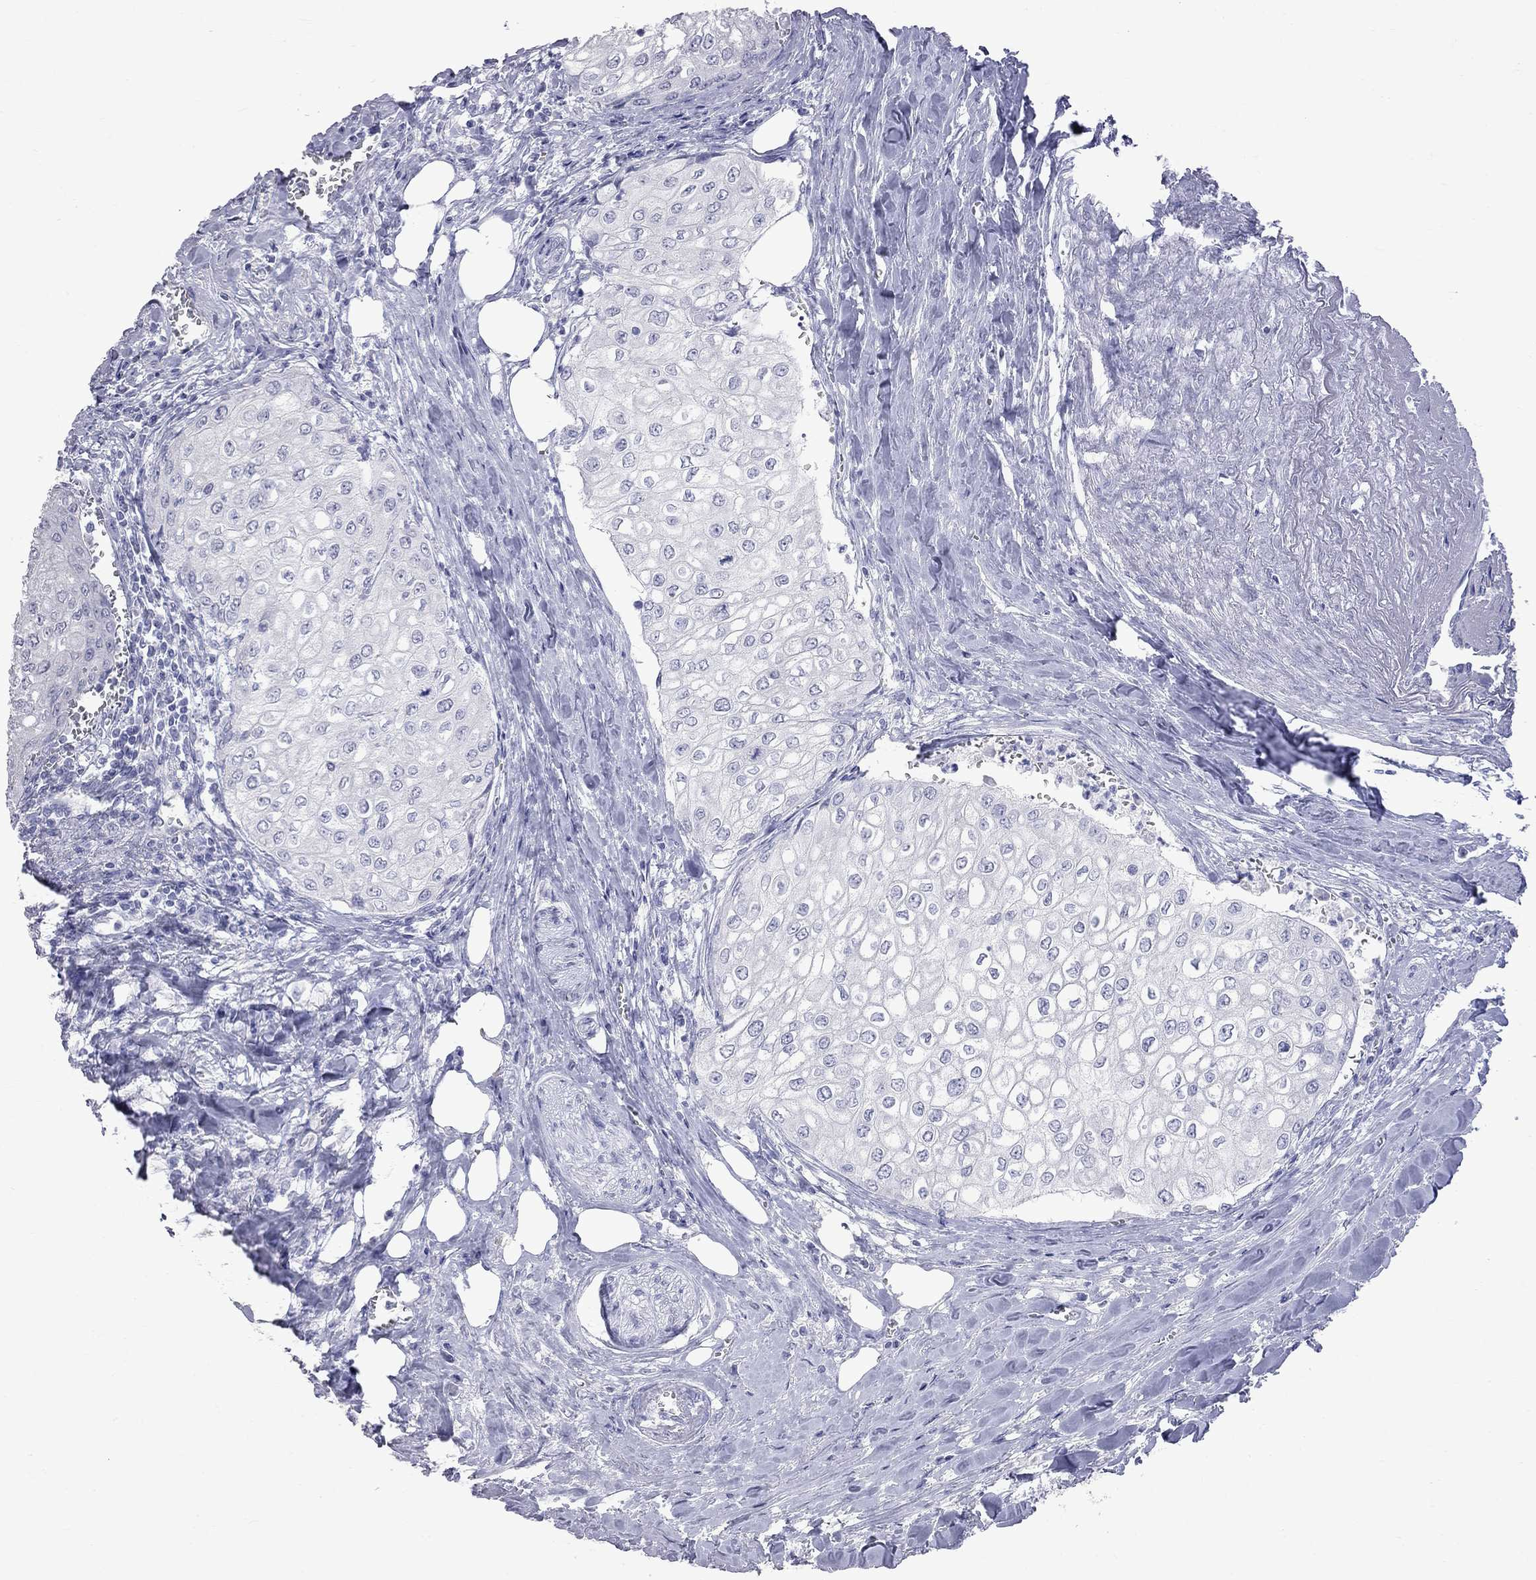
{"staining": {"intensity": "negative", "quantity": "none", "location": "none"}, "tissue": "urothelial cancer", "cell_type": "Tumor cells", "image_type": "cancer", "snomed": [{"axis": "morphology", "description": "Urothelial carcinoma, High grade"}, {"axis": "topography", "description": "Urinary bladder"}], "caption": "Immunohistochemical staining of high-grade urothelial carcinoma reveals no significant staining in tumor cells. (DAB immunohistochemistry (IHC) visualized using brightfield microscopy, high magnification).", "gene": "KCND2", "patient": {"sex": "male", "age": 62}}